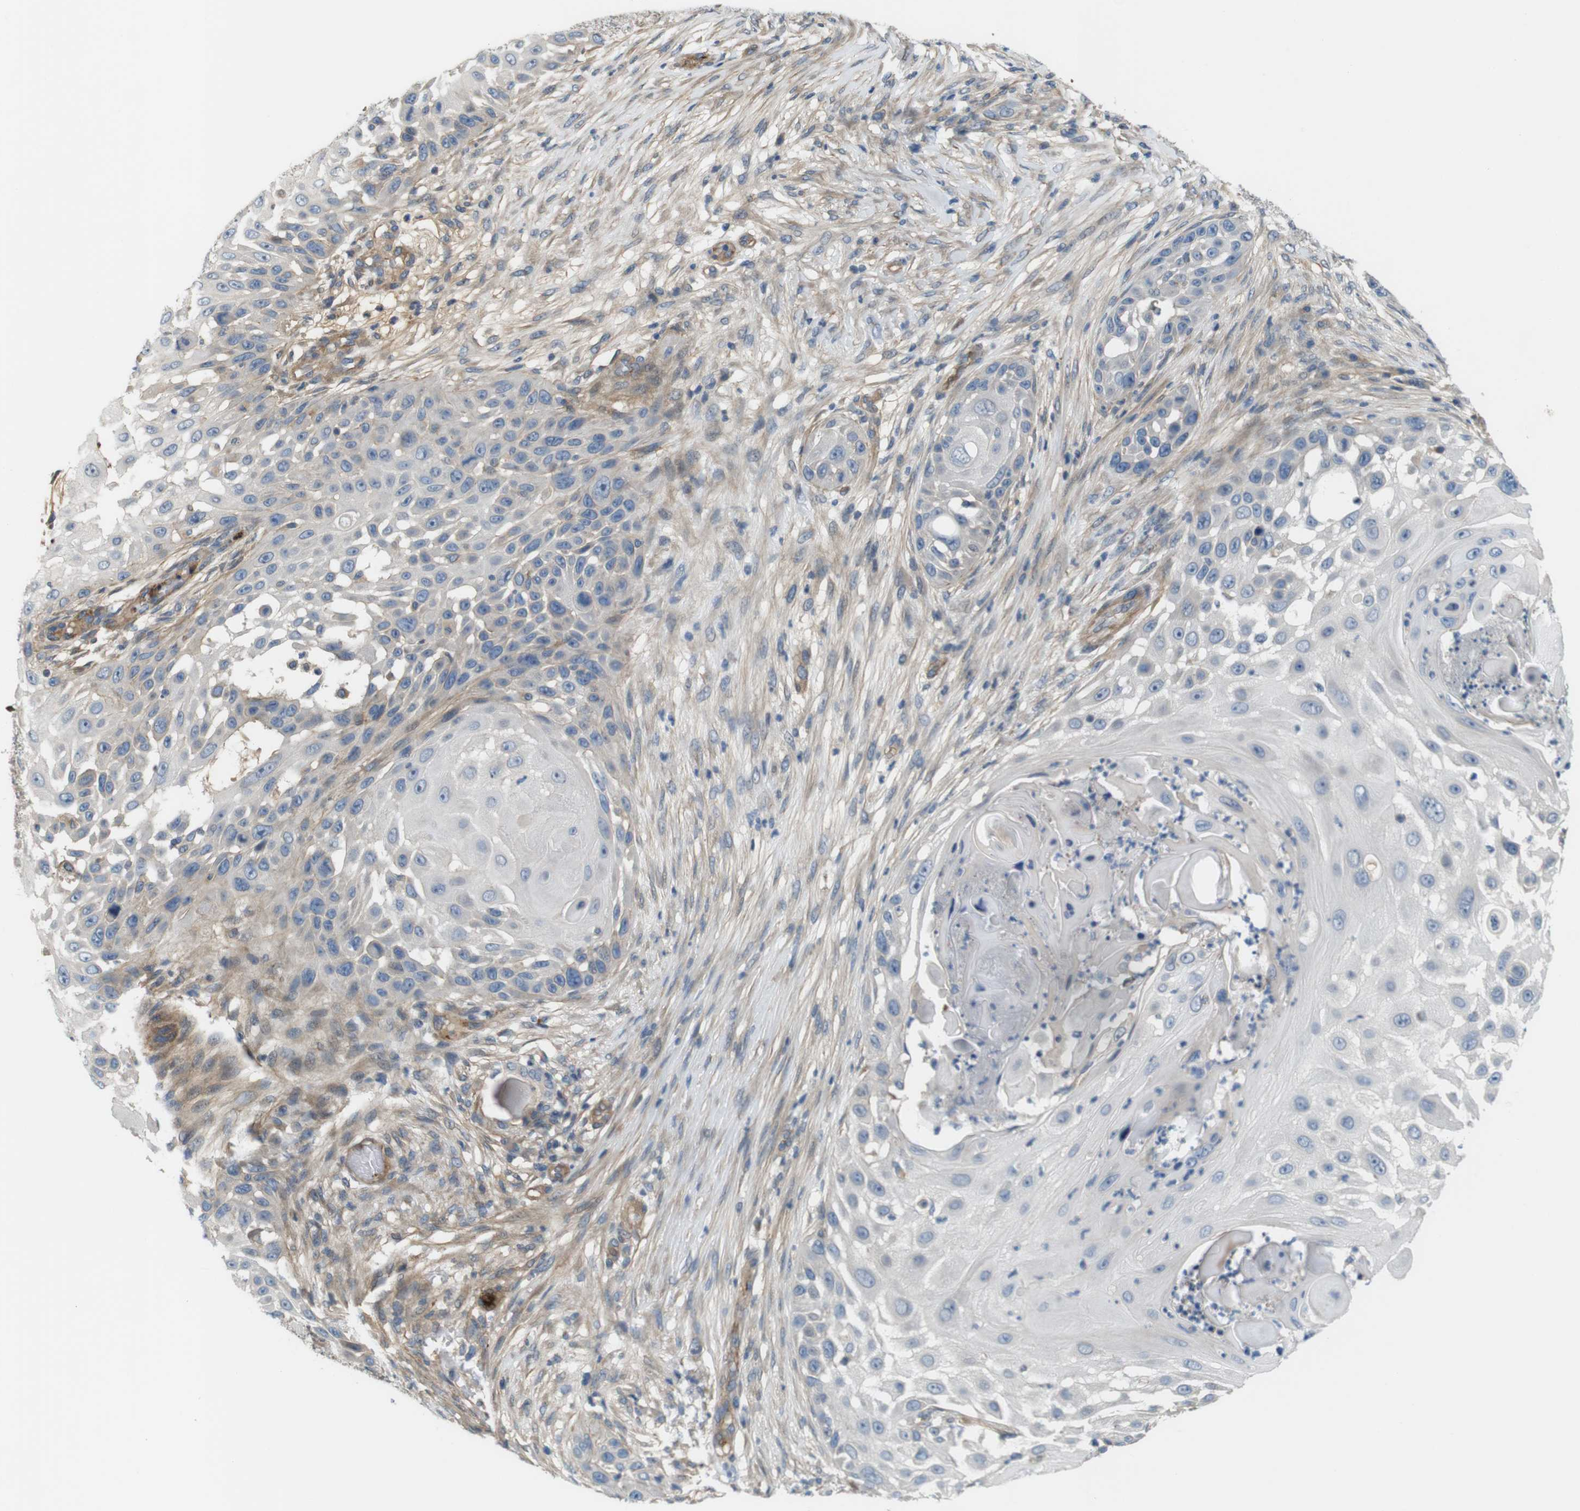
{"staining": {"intensity": "negative", "quantity": "none", "location": "none"}, "tissue": "skin cancer", "cell_type": "Tumor cells", "image_type": "cancer", "snomed": [{"axis": "morphology", "description": "Squamous cell carcinoma, NOS"}, {"axis": "topography", "description": "Skin"}], "caption": "DAB immunohistochemical staining of human skin cancer shows no significant positivity in tumor cells.", "gene": "BVES", "patient": {"sex": "female", "age": 44}}